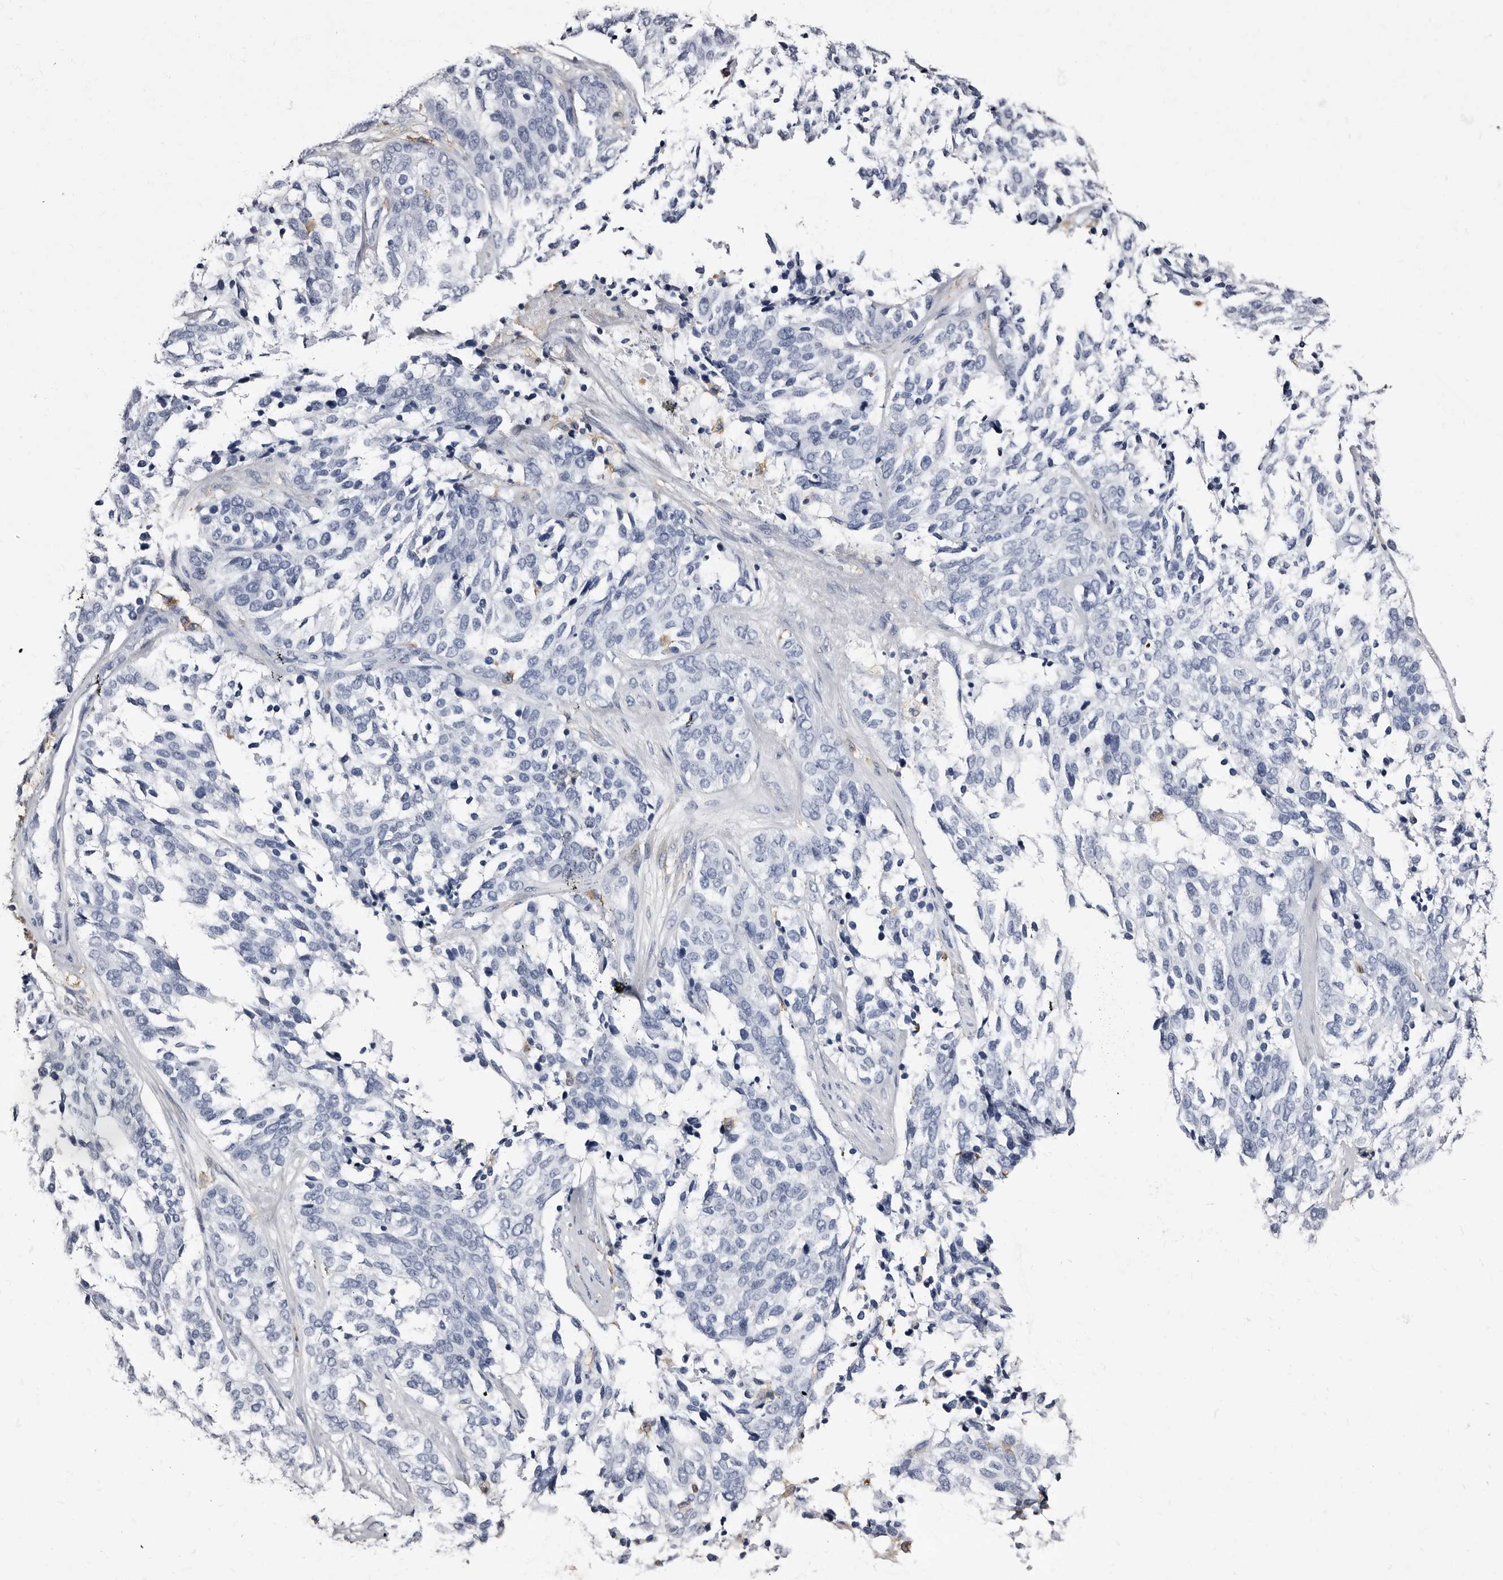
{"staining": {"intensity": "negative", "quantity": "none", "location": "none"}, "tissue": "ovarian cancer", "cell_type": "Tumor cells", "image_type": "cancer", "snomed": [{"axis": "morphology", "description": "Cystadenocarcinoma, serous, NOS"}, {"axis": "topography", "description": "Ovary"}], "caption": "Tumor cells are negative for protein expression in human ovarian cancer (serous cystadenocarcinoma).", "gene": "EPB41L3", "patient": {"sex": "female", "age": 44}}